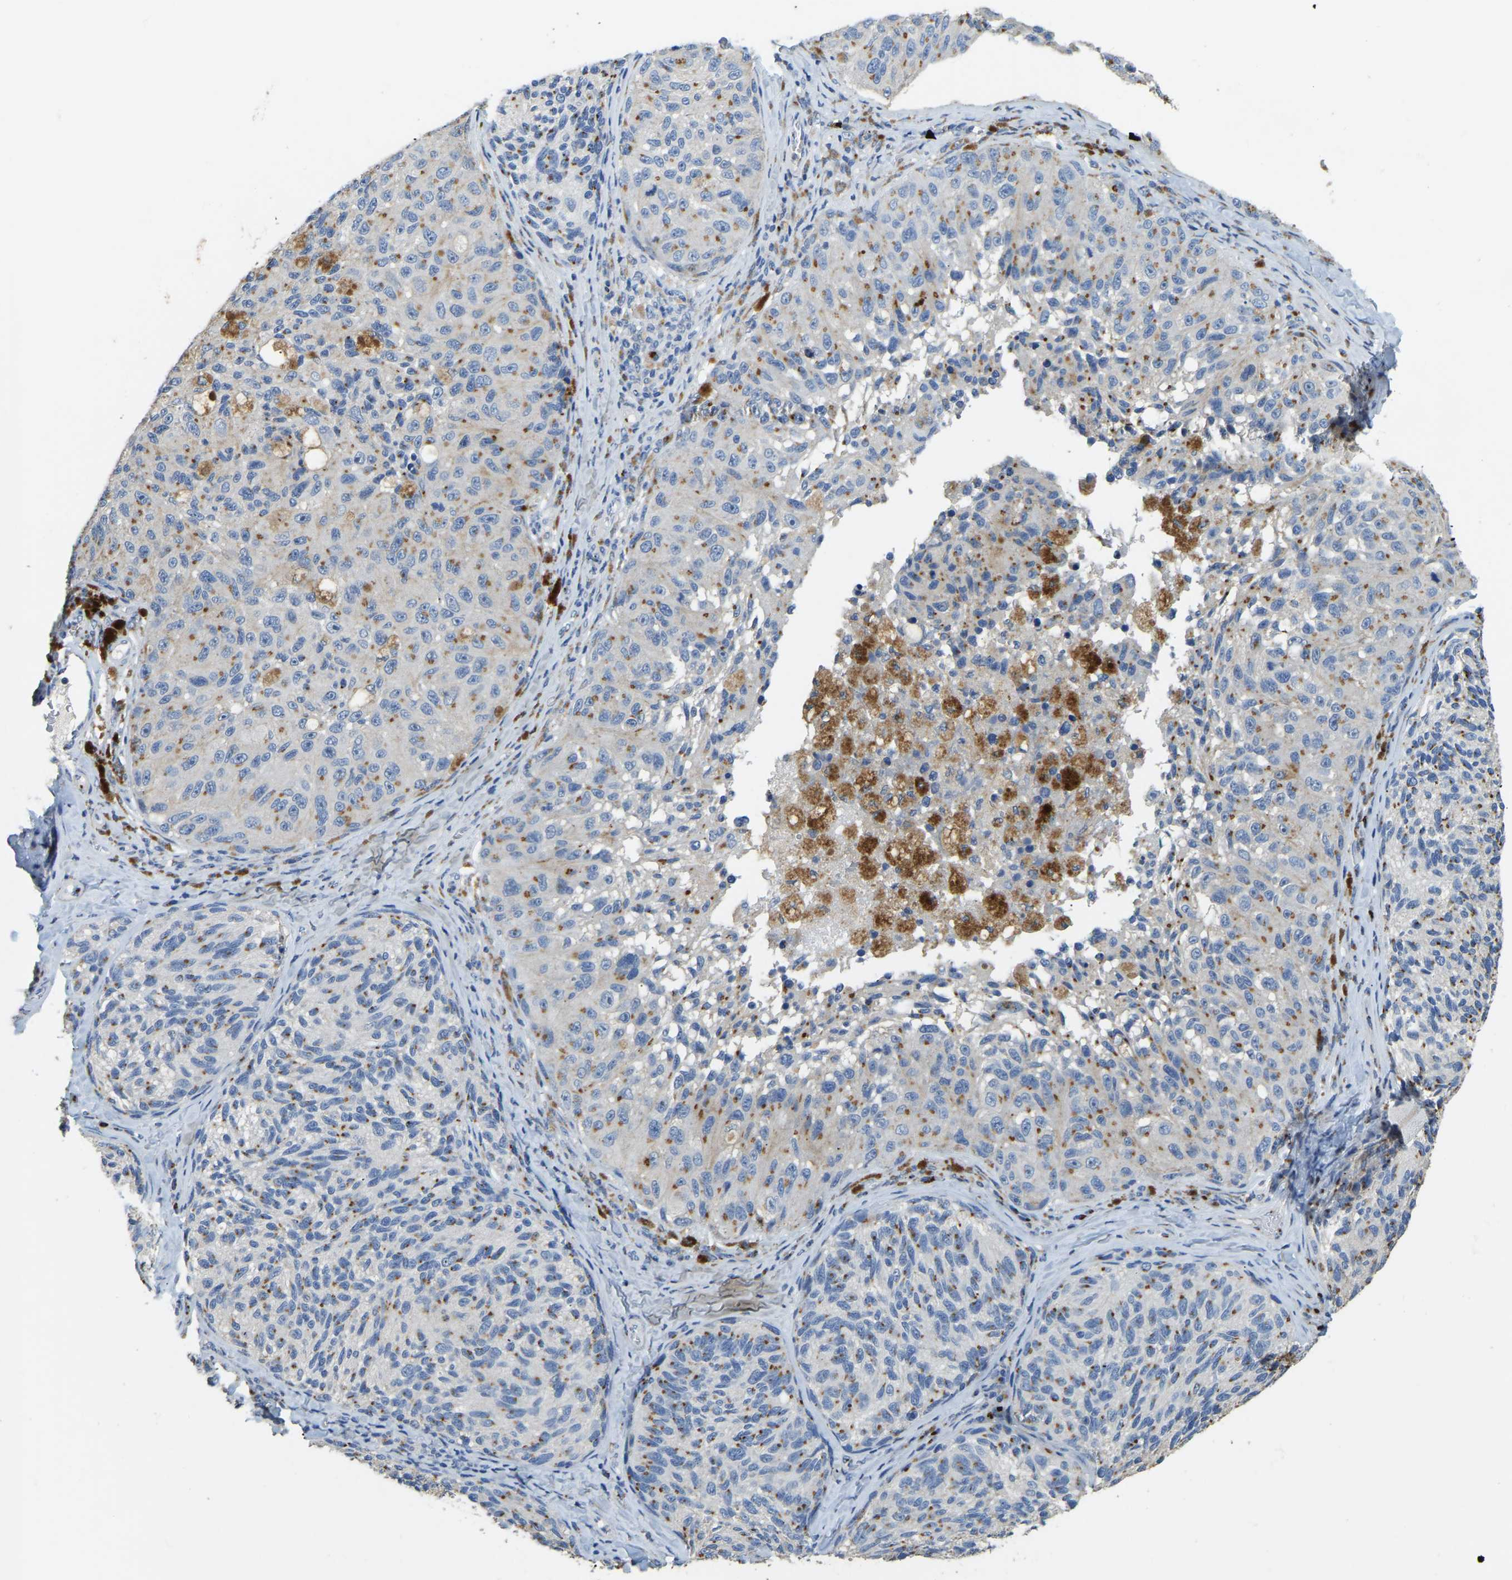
{"staining": {"intensity": "moderate", "quantity": "25%-75%", "location": "cytoplasmic/membranous"}, "tissue": "melanoma", "cell_type": "Tumor cells", "image_type": "cancer", "snomed": [{"axis": "morphology", "description": "Malignant melanoma, NOS"}, {"axis": "topography", "description": "Skin"}], "caption": "IHC photomicrograph of human malignant melanoma stained for a protein (brown), which exhibits medium levels of moderate cytoplasmic/membranous positivity in approximately 25%-75% of tumor cells.", "gene": "FAM174A", "patient": {"sex": "female", "age": 73}}